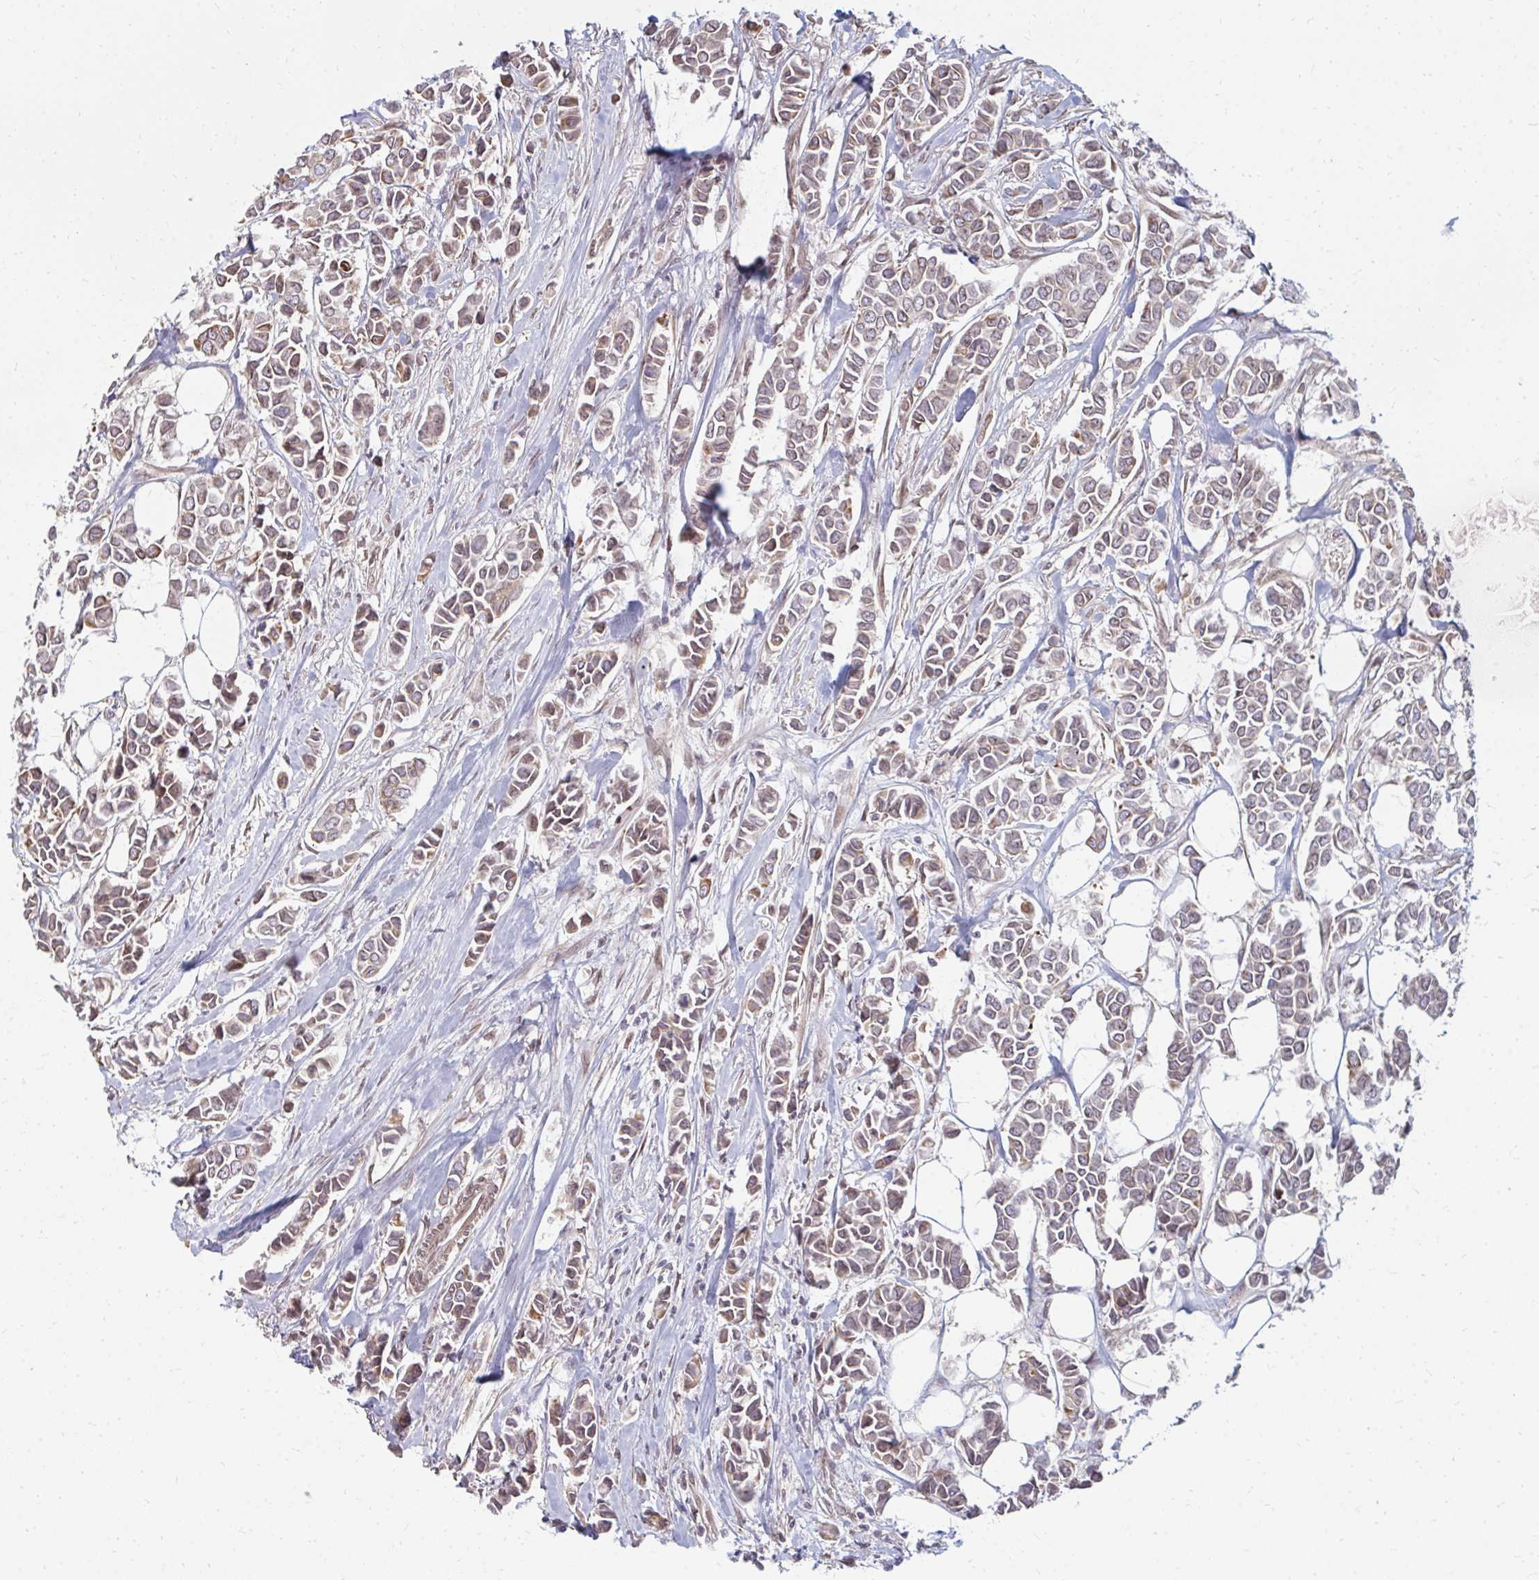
{"staining": {"intensity": "weak", "quantity": ">75%", "location": "cytoplasmic/membranous"}, "tissue": "breast cancer", "cell_type": "Tumor cells", "image_type": "cancer", "snomed": [{"axis": "morphology", "description": "Duct carcinoma"}, {"axis": "topography", "description": "Breast"}], "caption": "Tumor cells display weak cytoplasmic/membranous staining in approximately >75% of cells in breast cancer.", "gene": "GPC5", "patient": {"sex": "female", "age": 84}}